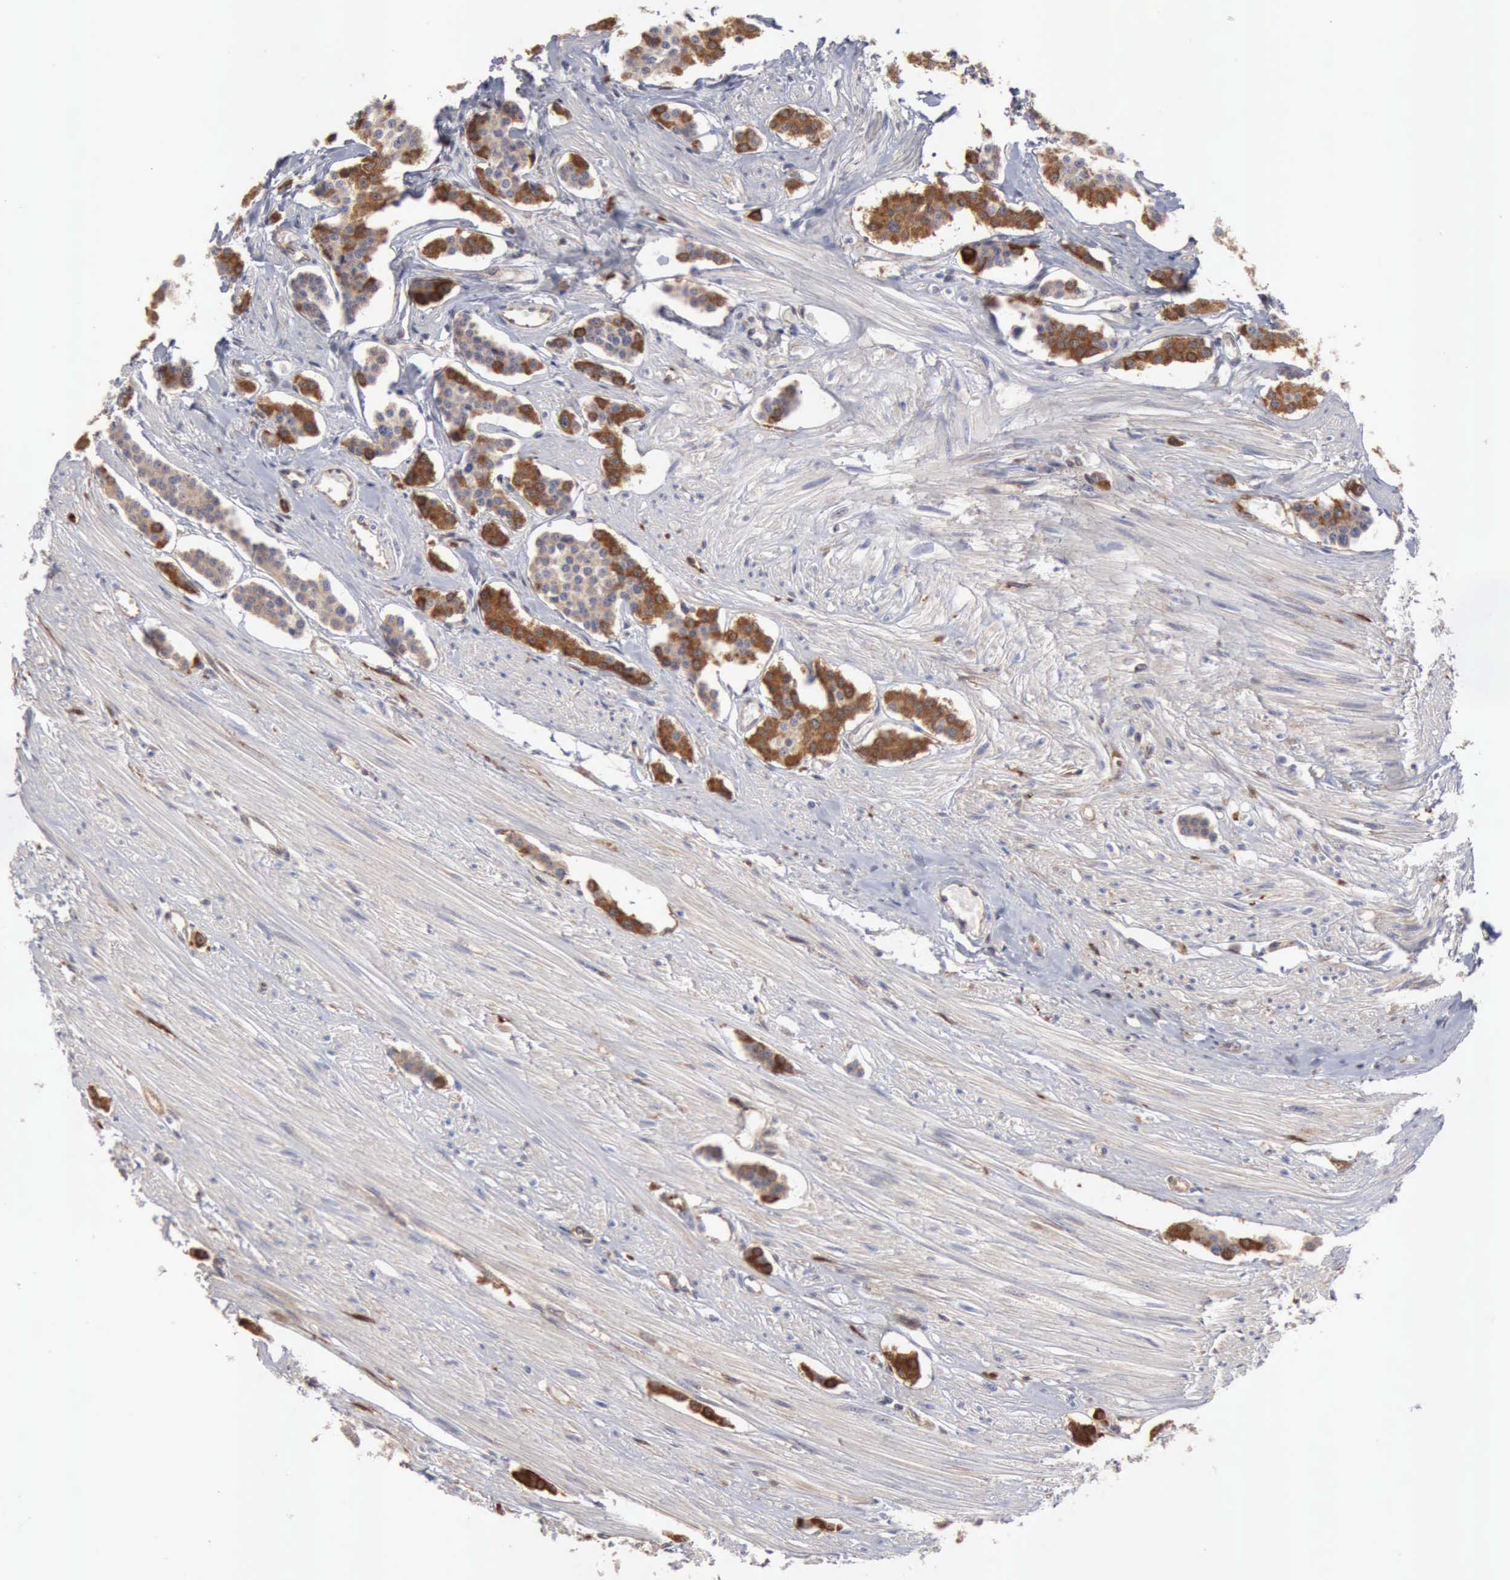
{"staining": {"intensity": "strong", "quantity": ">75%", "location": "cytoplasmic/membranous"}, "tissue": "carcinoid", "cell_type": "Tumor cells", "image_type": "cancer", "snomed": [{"axis": "morphology", "description": "Carcinoid, malignant, NOS"}, {"axis": "topography", "description": "Small intestine"}], "caption": "Human carcinoid stained for a protein (brown) displays strong cytoplasmic/membranous positive positivity in approximately >75% of tumor cells.", "gene": "APOL2", "patient": {"sex": "male", "age": 60}}